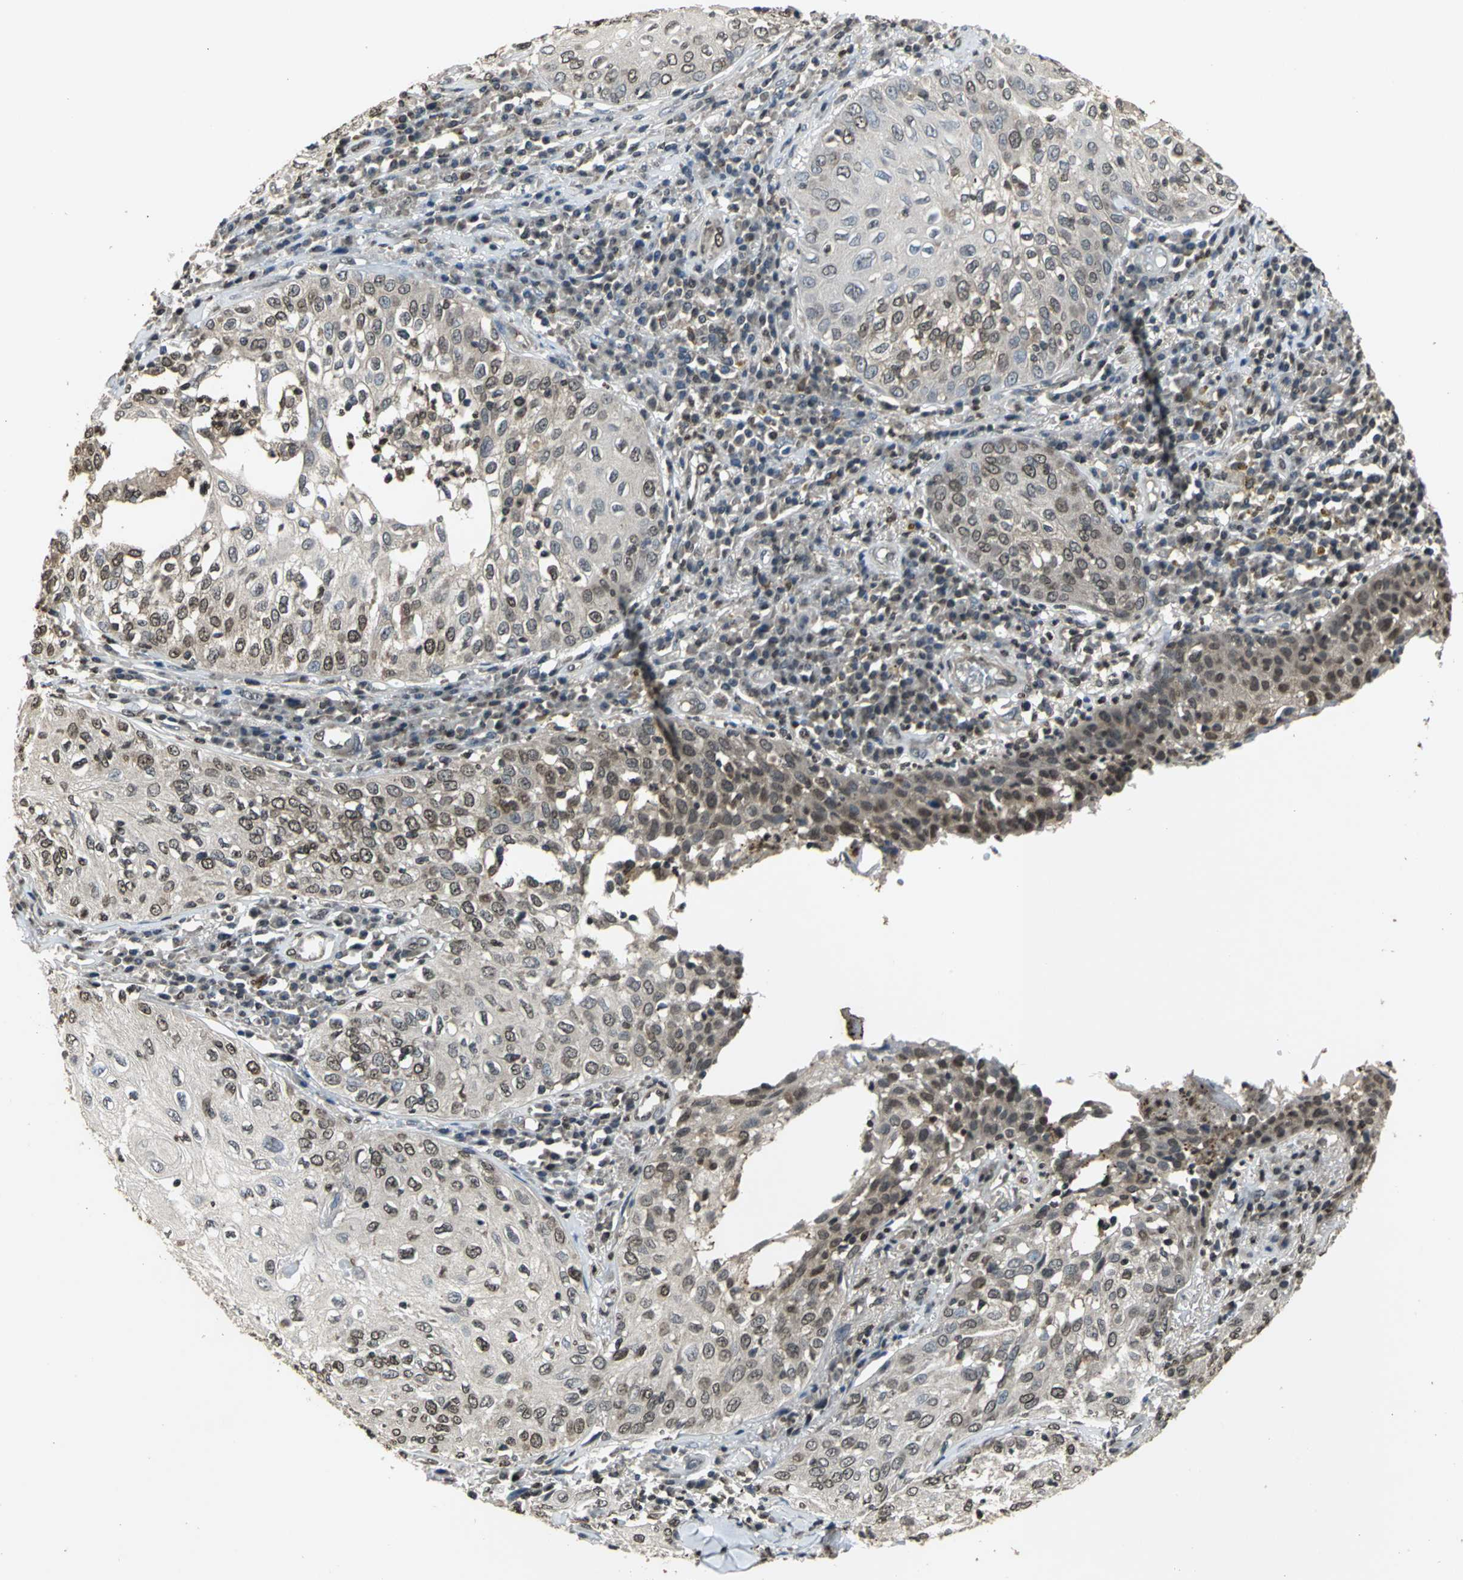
{"staining": {"intensity": "moderate", "quantity": ">75%", "location": "cytoplasmic/membranous,nuclear"}, "tissue": "skin cancer", "cell_type": "Tumor cells", "image_type": "cancer", "snomed": [{"axis": "morphology", "description": "Squamous cell carcinoma, NOS"}, {"axis": "topography", "description": "Skin"}], "caption": "Human skin cancer stained for a protein (brown) demonstrates moderate cytoplasmic/membranous and nuclear positive positivity in approximately >75% of tumor cells.", "gene": "AHR", "patient": {"sex": "male", "age": 65}}